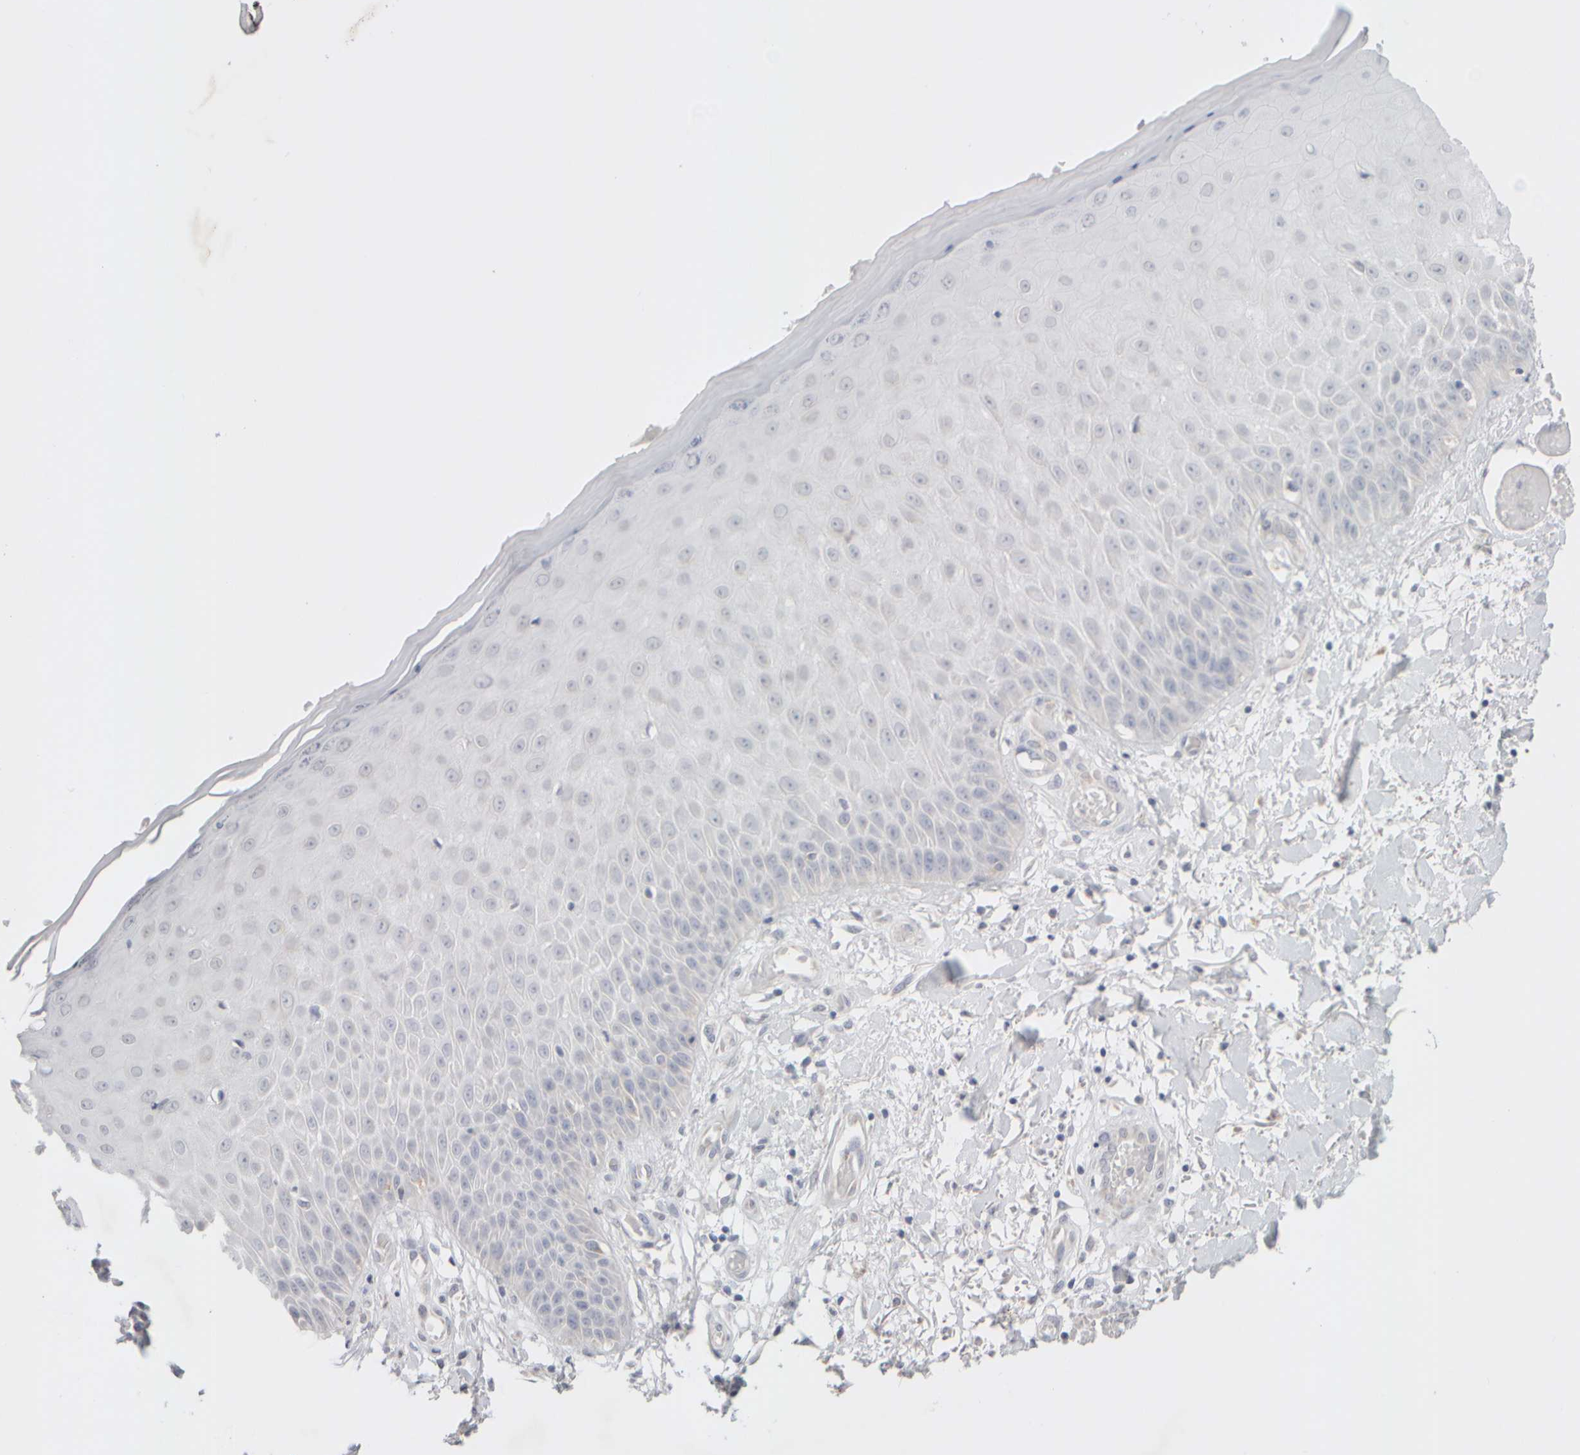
{"staining": {"intensity": "negative", "quantity": "none", "location": "none"}, "tissue": "skin", "cell_type": "Fibroblasts", "image_type": "normal", "snomed": [{"axis": "morphology", "description": "Normal tissue, NOS"}, {"axis": "morphology", "description": "Inflammation, NOS"}, {"axis": "topography", "description": "Skin"}], "caption": "IHC micrograph of normal skin: skin stained with DAB displays no significant protein expression in fibroblasts. (DAB IHC, high magnification).", "gene": "ZNF112", "patient": {"sex": "female", "age": 44}}